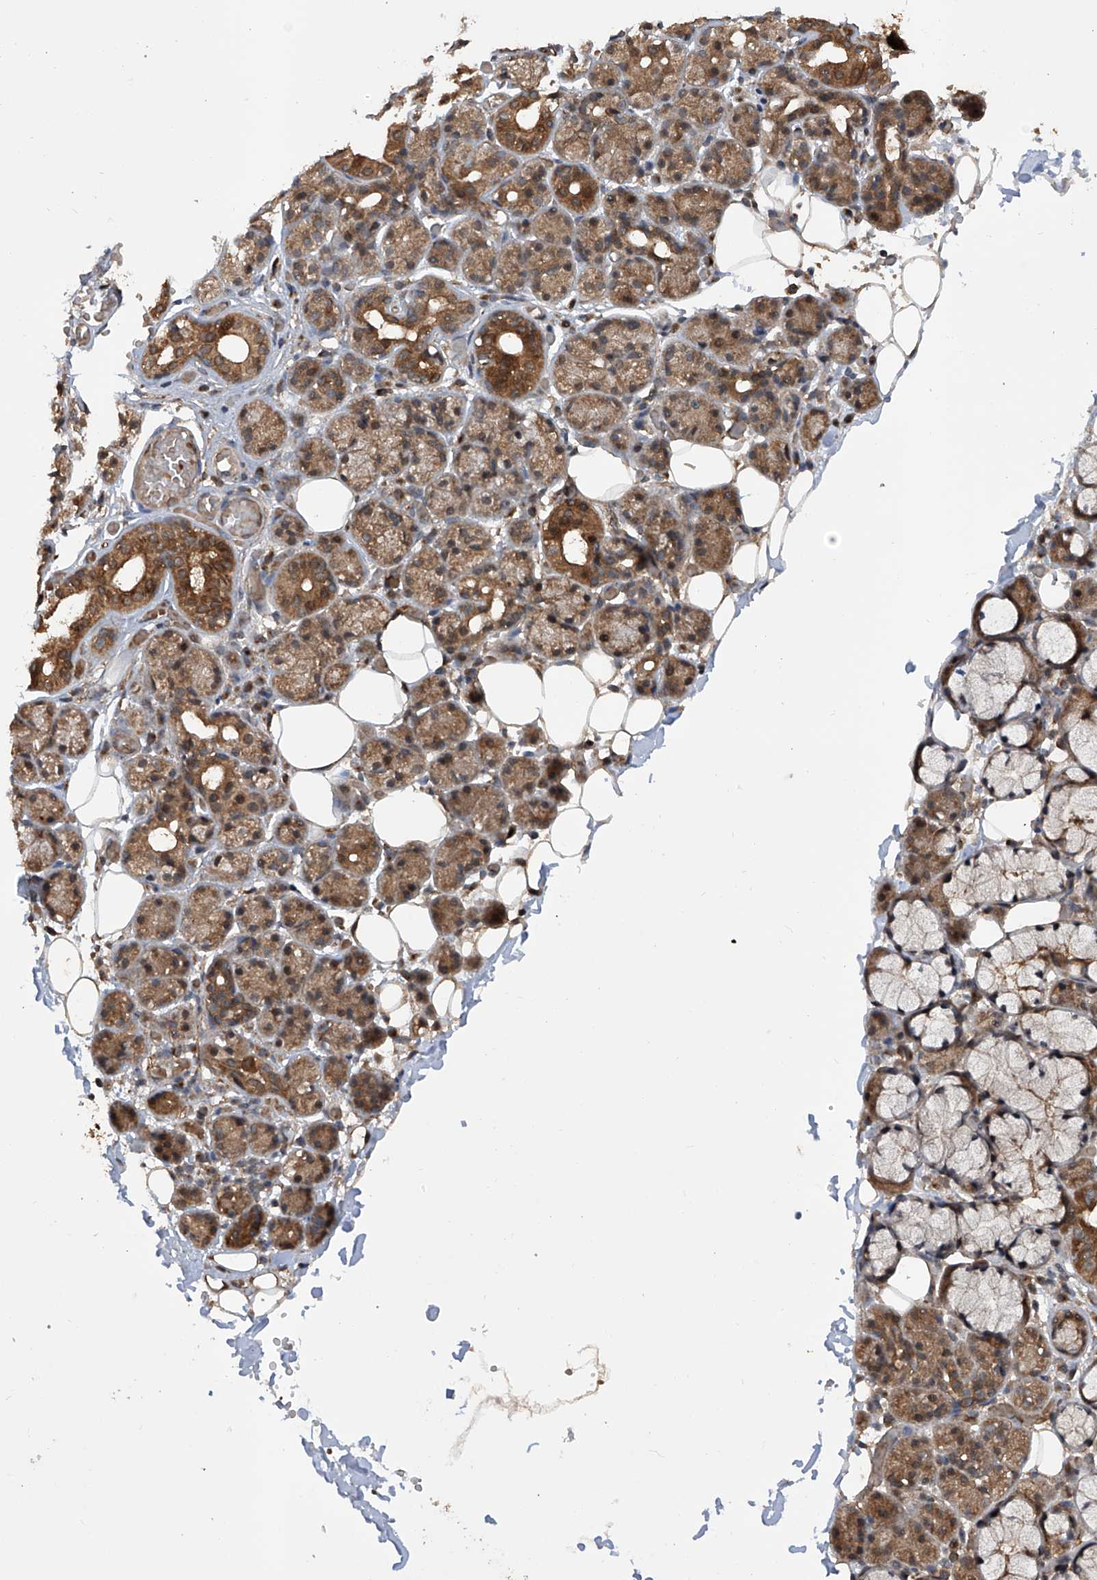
{"staining": {"intensity": "moderate", "quantity": ">75%", "location": "cytoplasmic/membranous"}, "tissue": "salivary gland", "cell_type": "Glandular cells", "image_type": "normal", "snomed": [{"axis": "morphology", "description": "Normal tissue, NOS"}, {"axis": "topography", "description": "Salivary gland"}], "caption": "The immunohistochemical stain shows moderate cytoplasmic/membranous staining in glandular cells of unremarkable salivary gland.", "gene": "LYSMD4", "patient": {"sex": "male", "age": 63}}